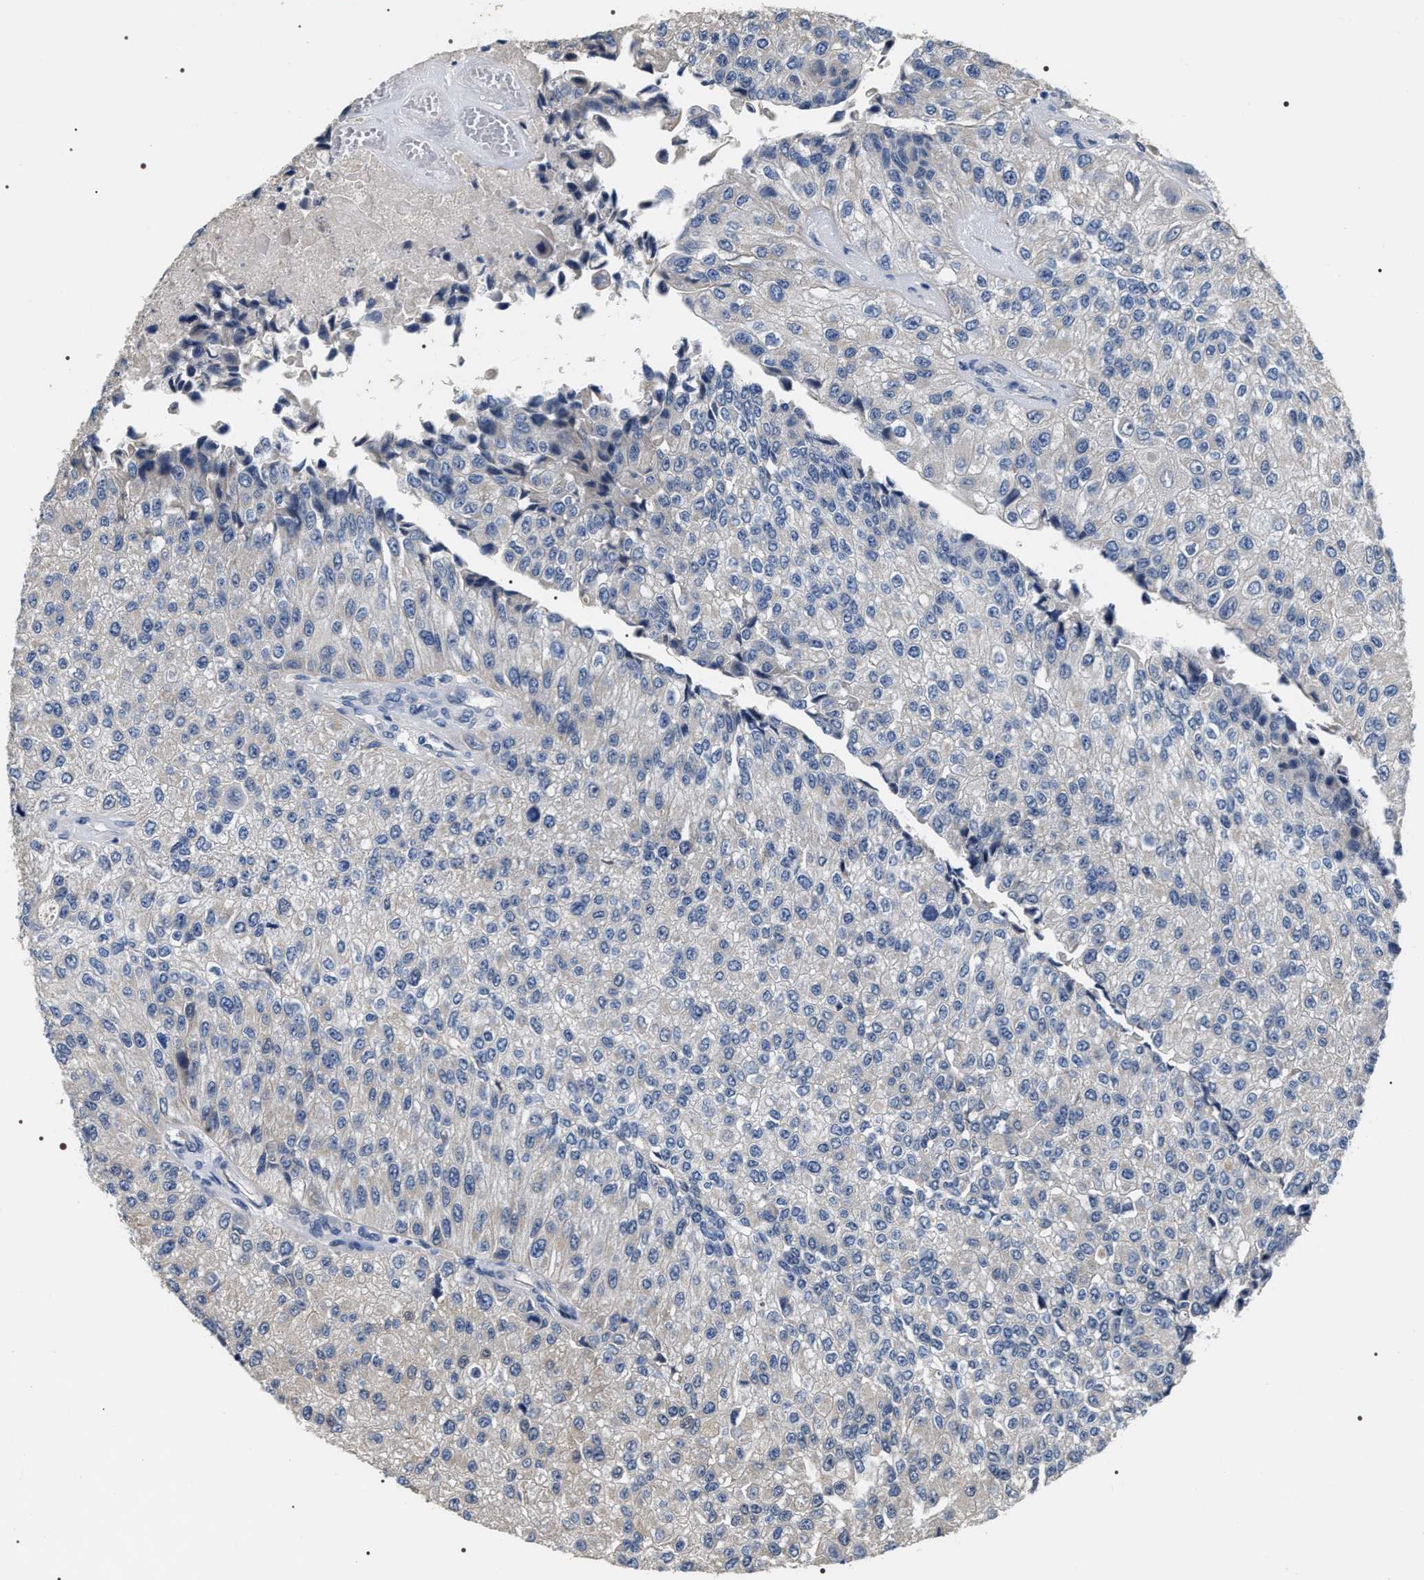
{"staining": {"intensity": "negative", "quantity": "none", "location": "none"}, "tissue": "urothelial cancer", "cell_type": "Tumor cells", "image_type": "cancer", "snomed": [{"axis": "morphology", "description": "Urothelial carcinoma, High grade"}, {"axis": "topography", "description": "Kidney"}, {"axis": "topography", "description": "Urinary bladder"}], "caption": "Tumor cells are negative for brown protein staining in urothelial cancer. (Stains: DAB IHC with hematoxylin counter stain, Microscopy: brightfield microscopy at high magnification).", "gene": "IFT81", "patient": {"sex": "male", "age": 77}}